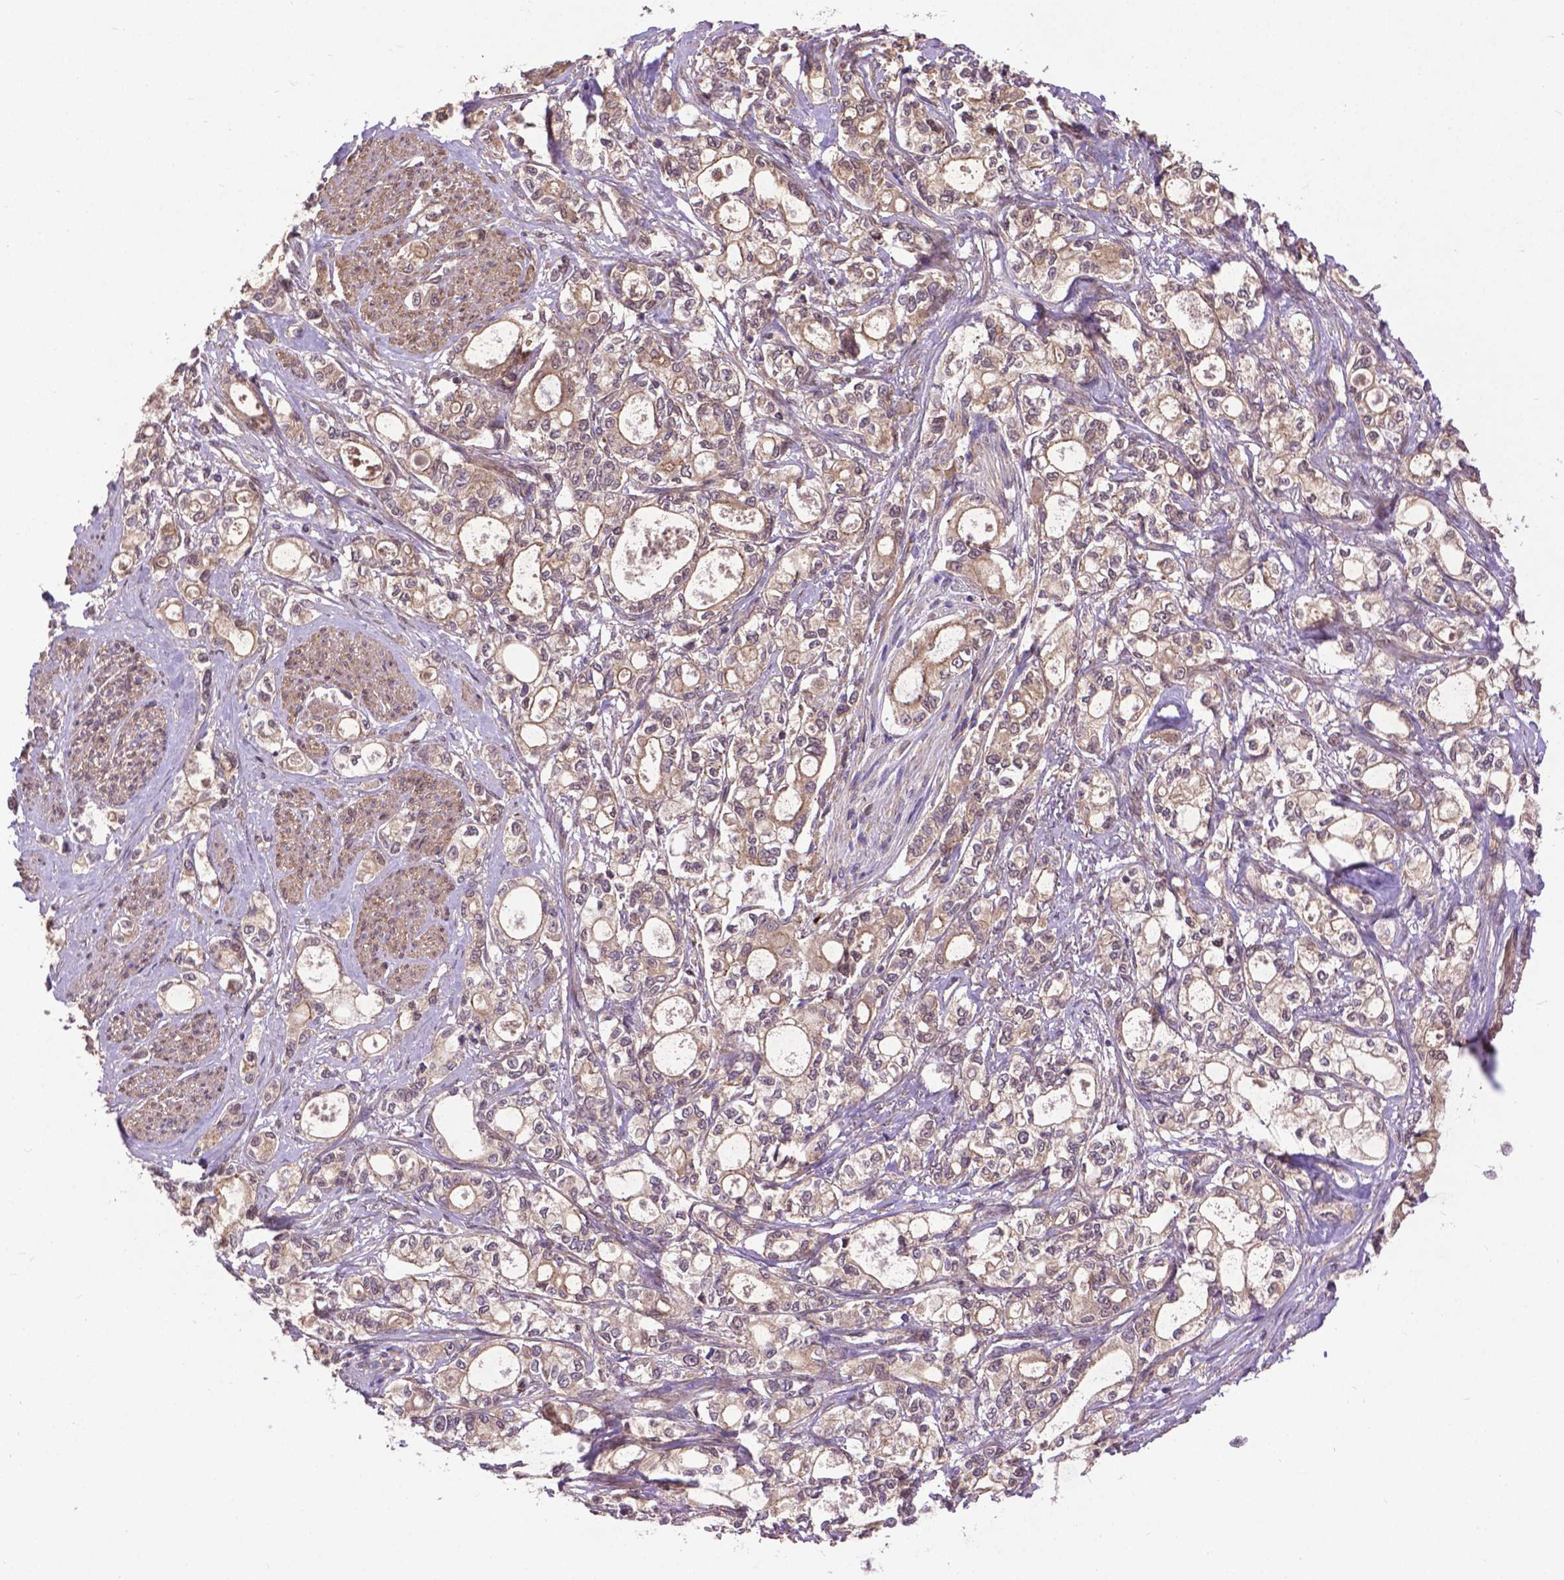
{"staining": {"intensity": "weak", "quantity": ">75%", "location": "cytoplasmic/membranous"}, "tissue": "stomach cancer", "cell_type": "Tumor cells", "image_type": "cancer", "snomed": [{"axis": "morphology", "description": "Adenocarcinoma, NOS"}, {"axis": "topography", "description": "Stomach"}], "caption": "Immunohistochemistry of adenocarcinoma (stomach) displays low levels of weak cytoplasmic/membranous staining in approximately >75% of tumor cells.", "gene": "ZNF616", "patient": {"sex": "male", "age": 63}}